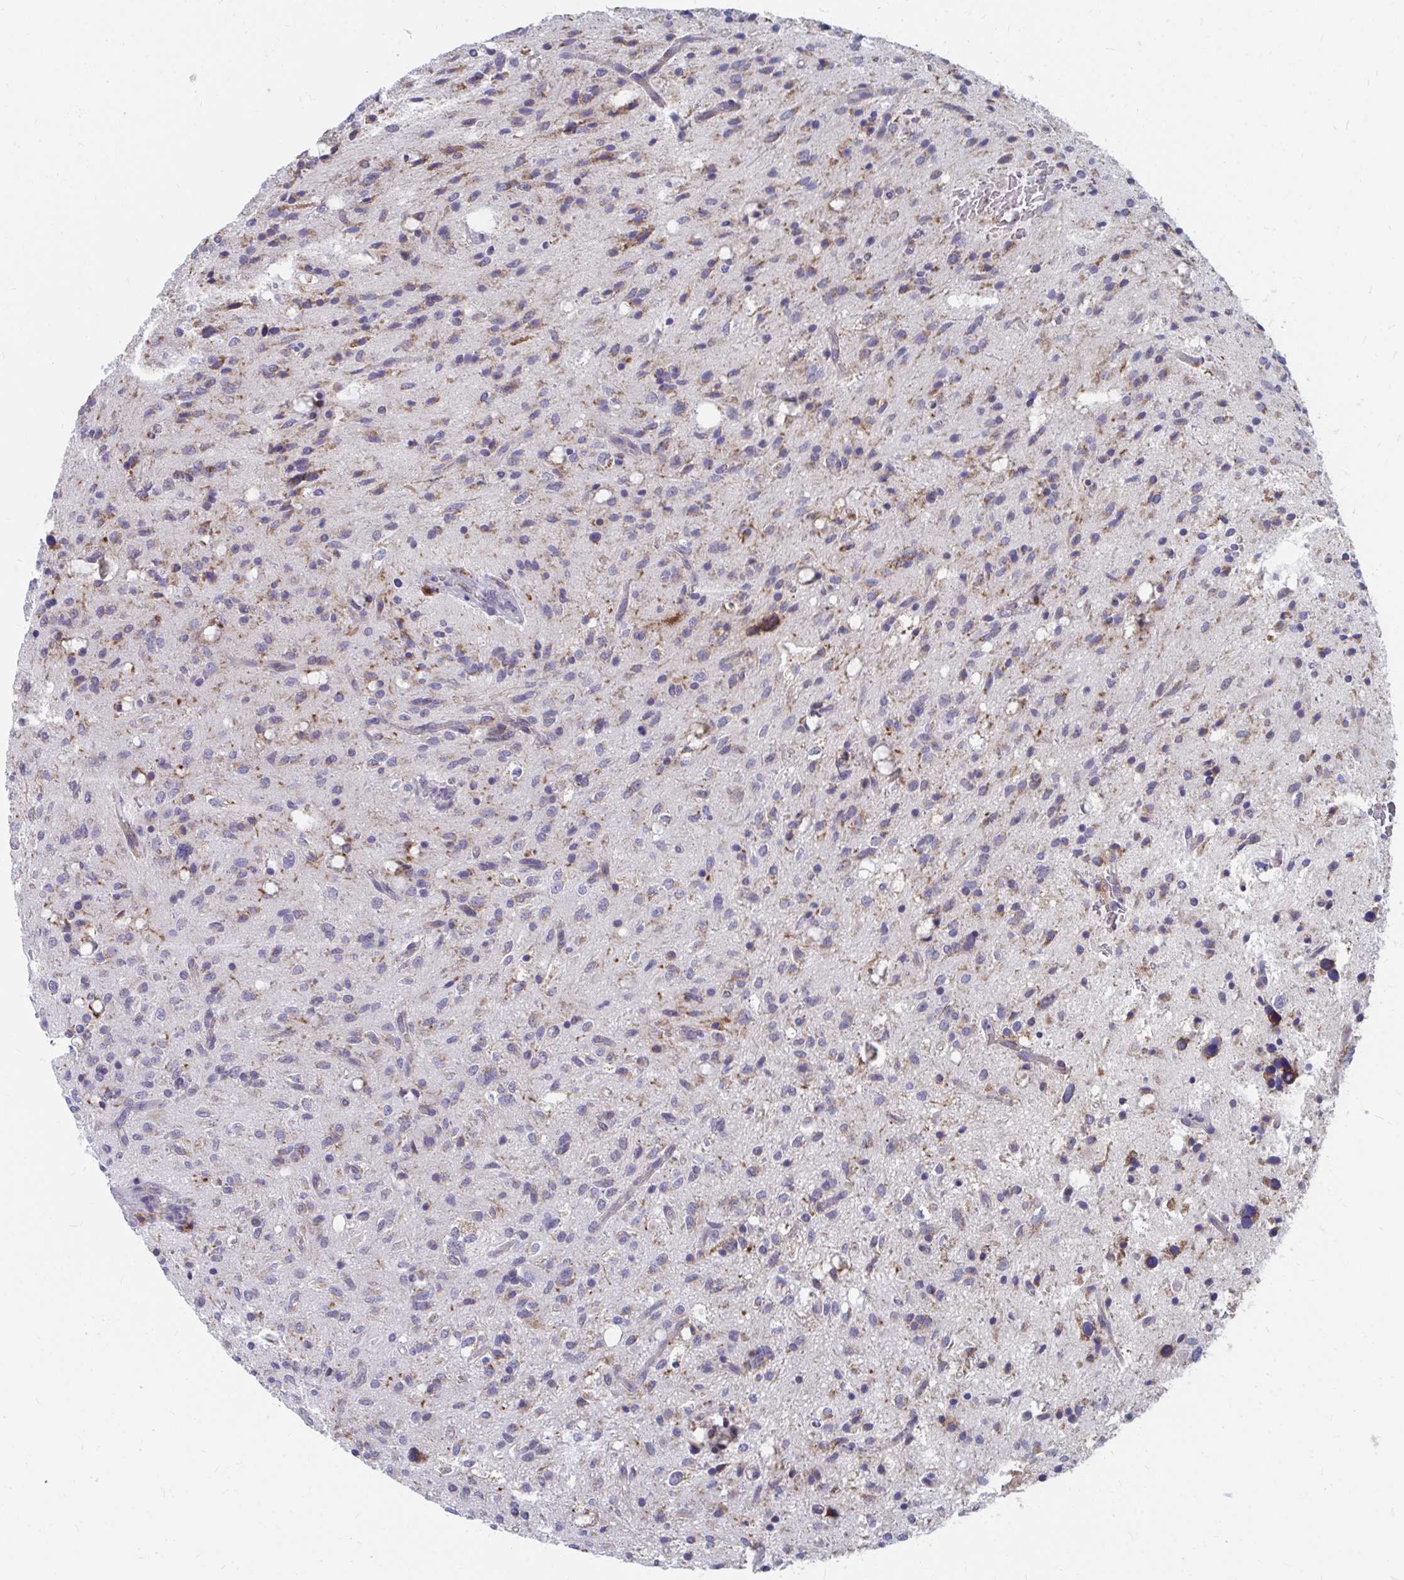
{"staining": {"intensity": "weak", "quantity": "<25%", "location": "cytoplasmic/membranous"}, "tissue": "glioma", "cell_type": "Tumor cells", "image_type": "cancer", "snomed": [{"axis": "morphology", "description": "Glioma, malignant, Low grade"}, {"axis": "topography", "description": "Brain"}], "caption": "High magnification brightfield microscopy of glioma stained with DAB (brown) and counterstained with hematoxylin (blue): tumor cells show no significant positivity.", "gene": "PABIR3", "patient": {"sex": "female", "age": 58}}